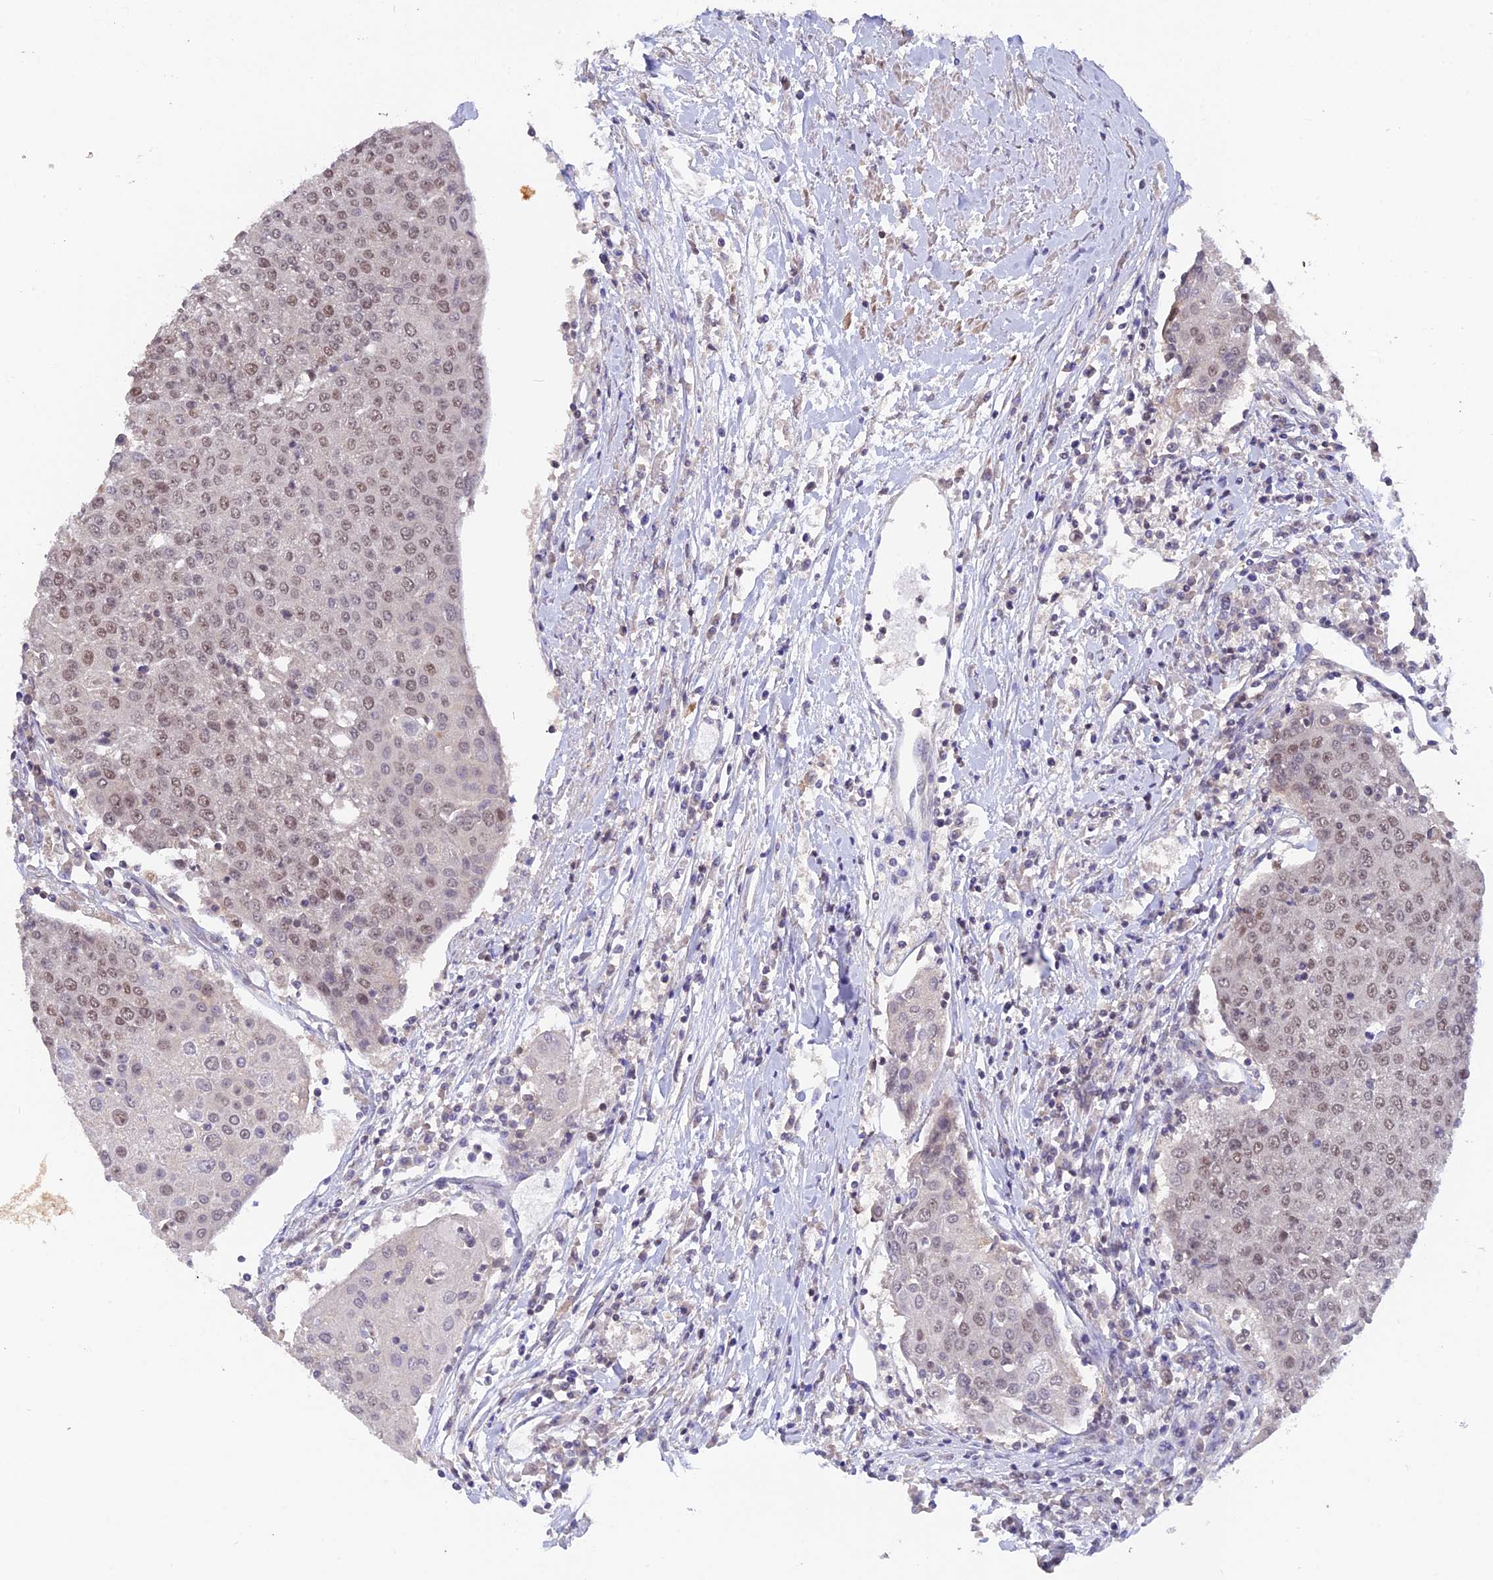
{"staining": {"intensity": "weak", "quantity": ">75%", "location": "nuclear"}, "tissue": "urothelial cancer", "cell_type": "Tumor cells", "image_type": "cancer", "snomed": [{"axis": "morphology", "description": "Urothelial carcinoma, High grade"}, {"axis": "topography", "description": "Urinary bladder"}], "caption": "DAB (3,3'-diaminobenzidine) immunohistochemical staining of urothelial carcinoma (high-grade) demonstrates weak nuclear protein expression in about >75% of tumor cells.", "gene": "RFC5", "patient": {"sex": "female", "age": 85}}